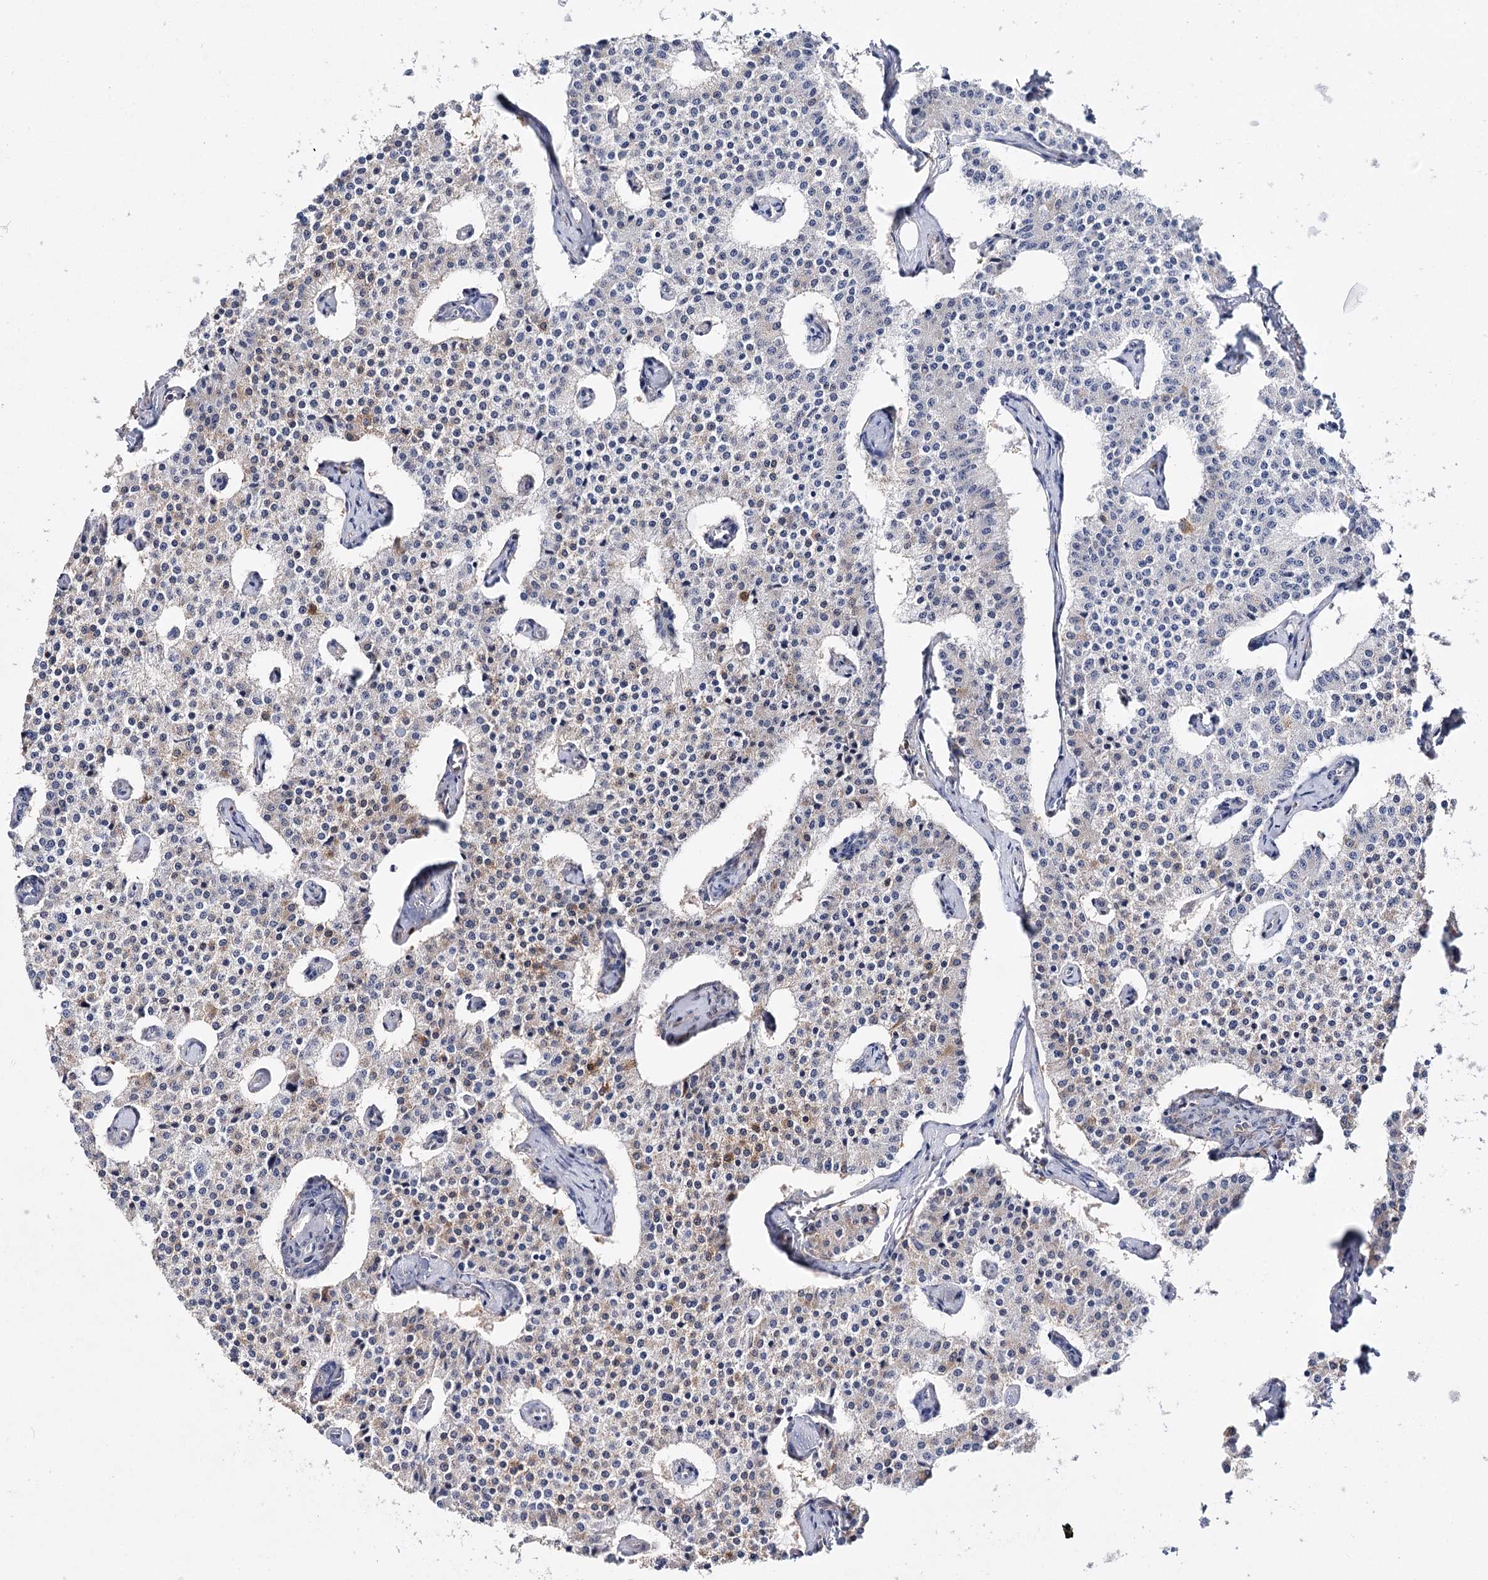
{"staining": {"intensity": "moderate", "quantity": "<25%", "location": "cytoplasmic/membranous"}, "tissue": "carcinoid", "cell_type": "Tumor cells", "image_type": "cancer", "snomed": [{"axis": "morphology", "description": "Carcinoid, malignant, NOS"}, {"axis": "topography", "description": "Colon"}], "caption": "DAB (3,3'-diaminobenzidine) immunohistochemical staining of human carcinoid shows moderate cytoplasmic/membranous protein staining in approximately <25% of tumor cells.", "gene": "CFAP46", "patient": {"sex": "female", "age": 52}}